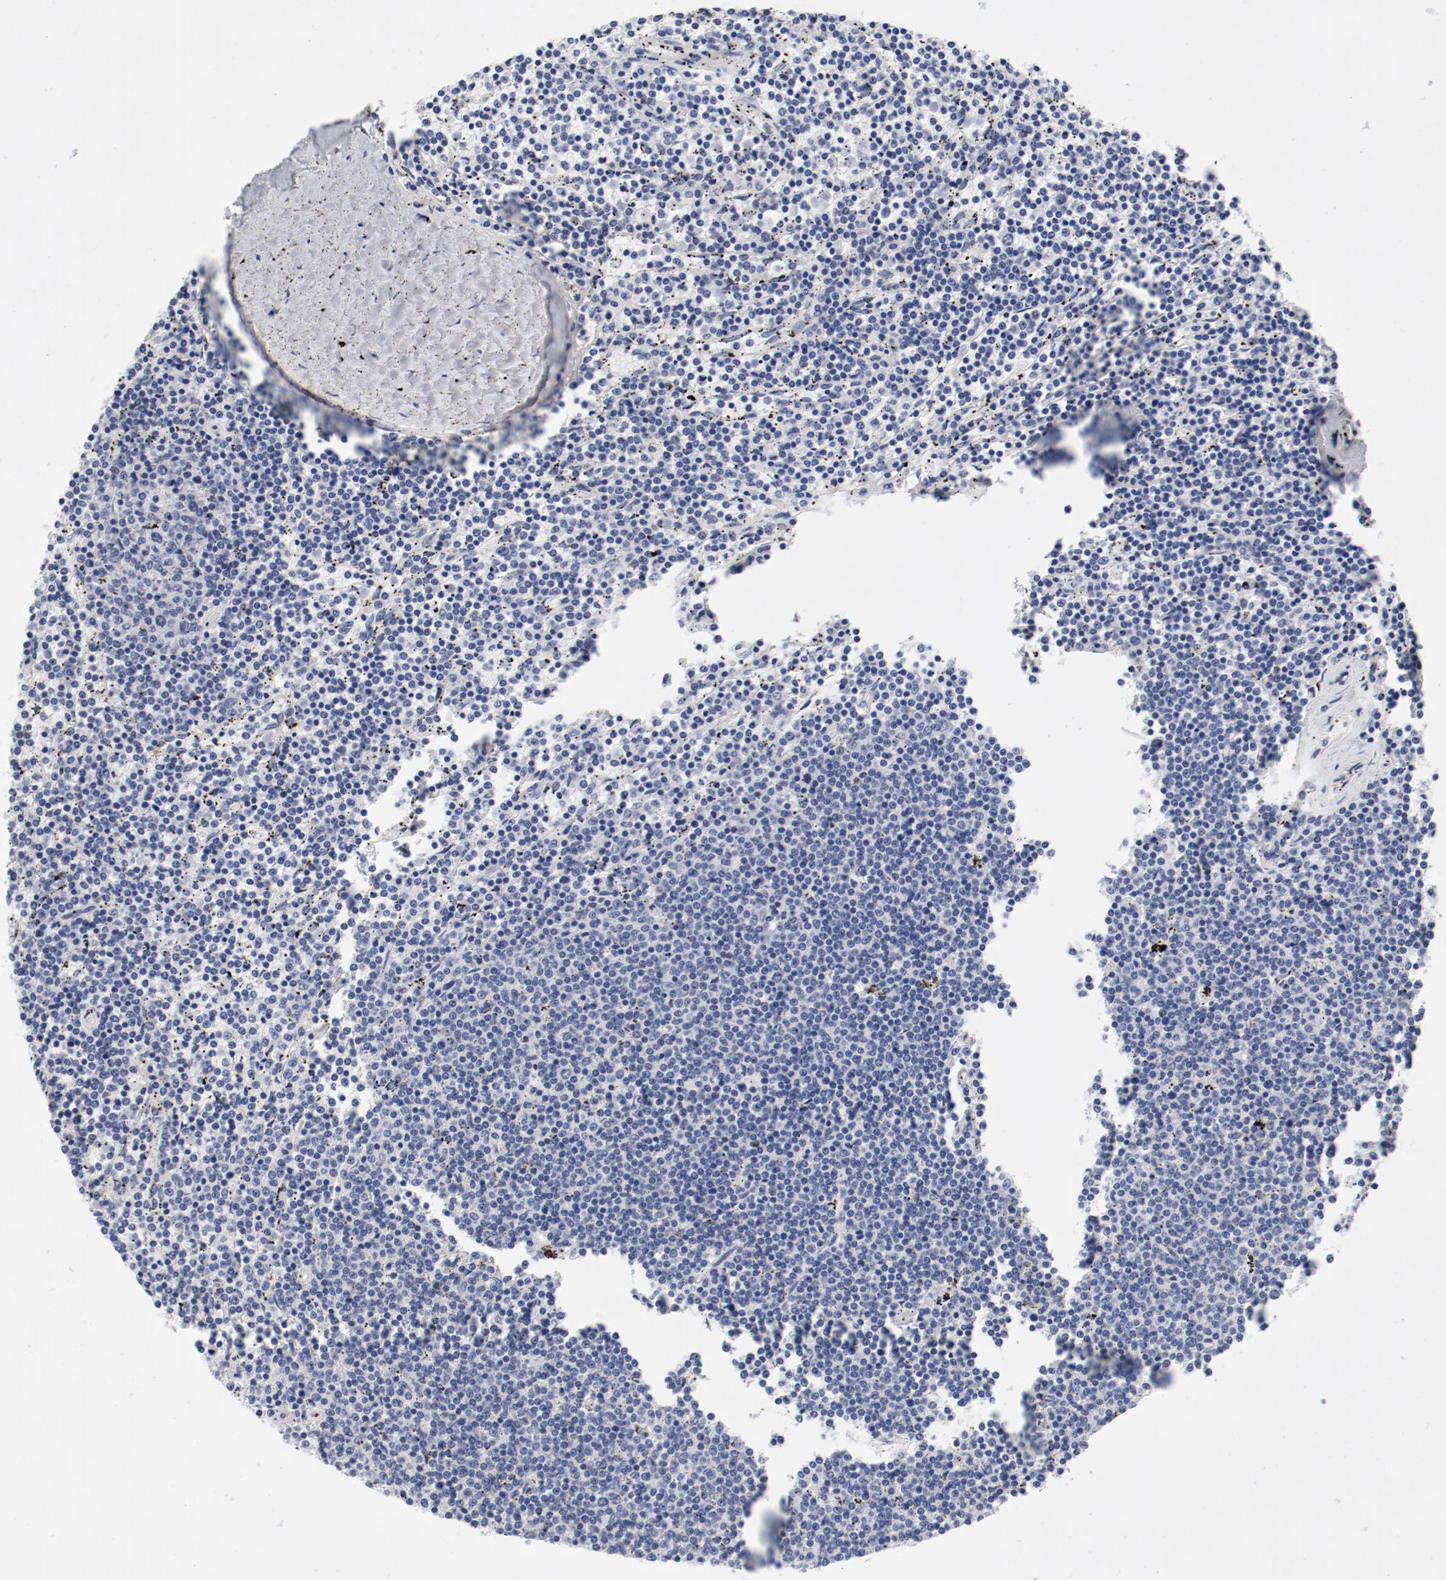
{"staining": {"intensity": "negative", "quantity": "none", "location": "none"}, "tissue": "lymphoma", "cell_type": "Tumor cells", "image_type": "cancer", "snomed": [{"axis": "morphology", "description": "Malignant lymphoma, non-Hodgkin's type, Low grade"}, {"axis": "topography", "description": "Spleen"}], "caption": "The immunohistochemistry histopathology image has no significant positivity in tumor cells of lymphoma tissue. (DAB IHC visualized using brightfield microscopy, high magnification).", "gene": "ANKLE2", "patient": {"sex": "female", "age": 50}}